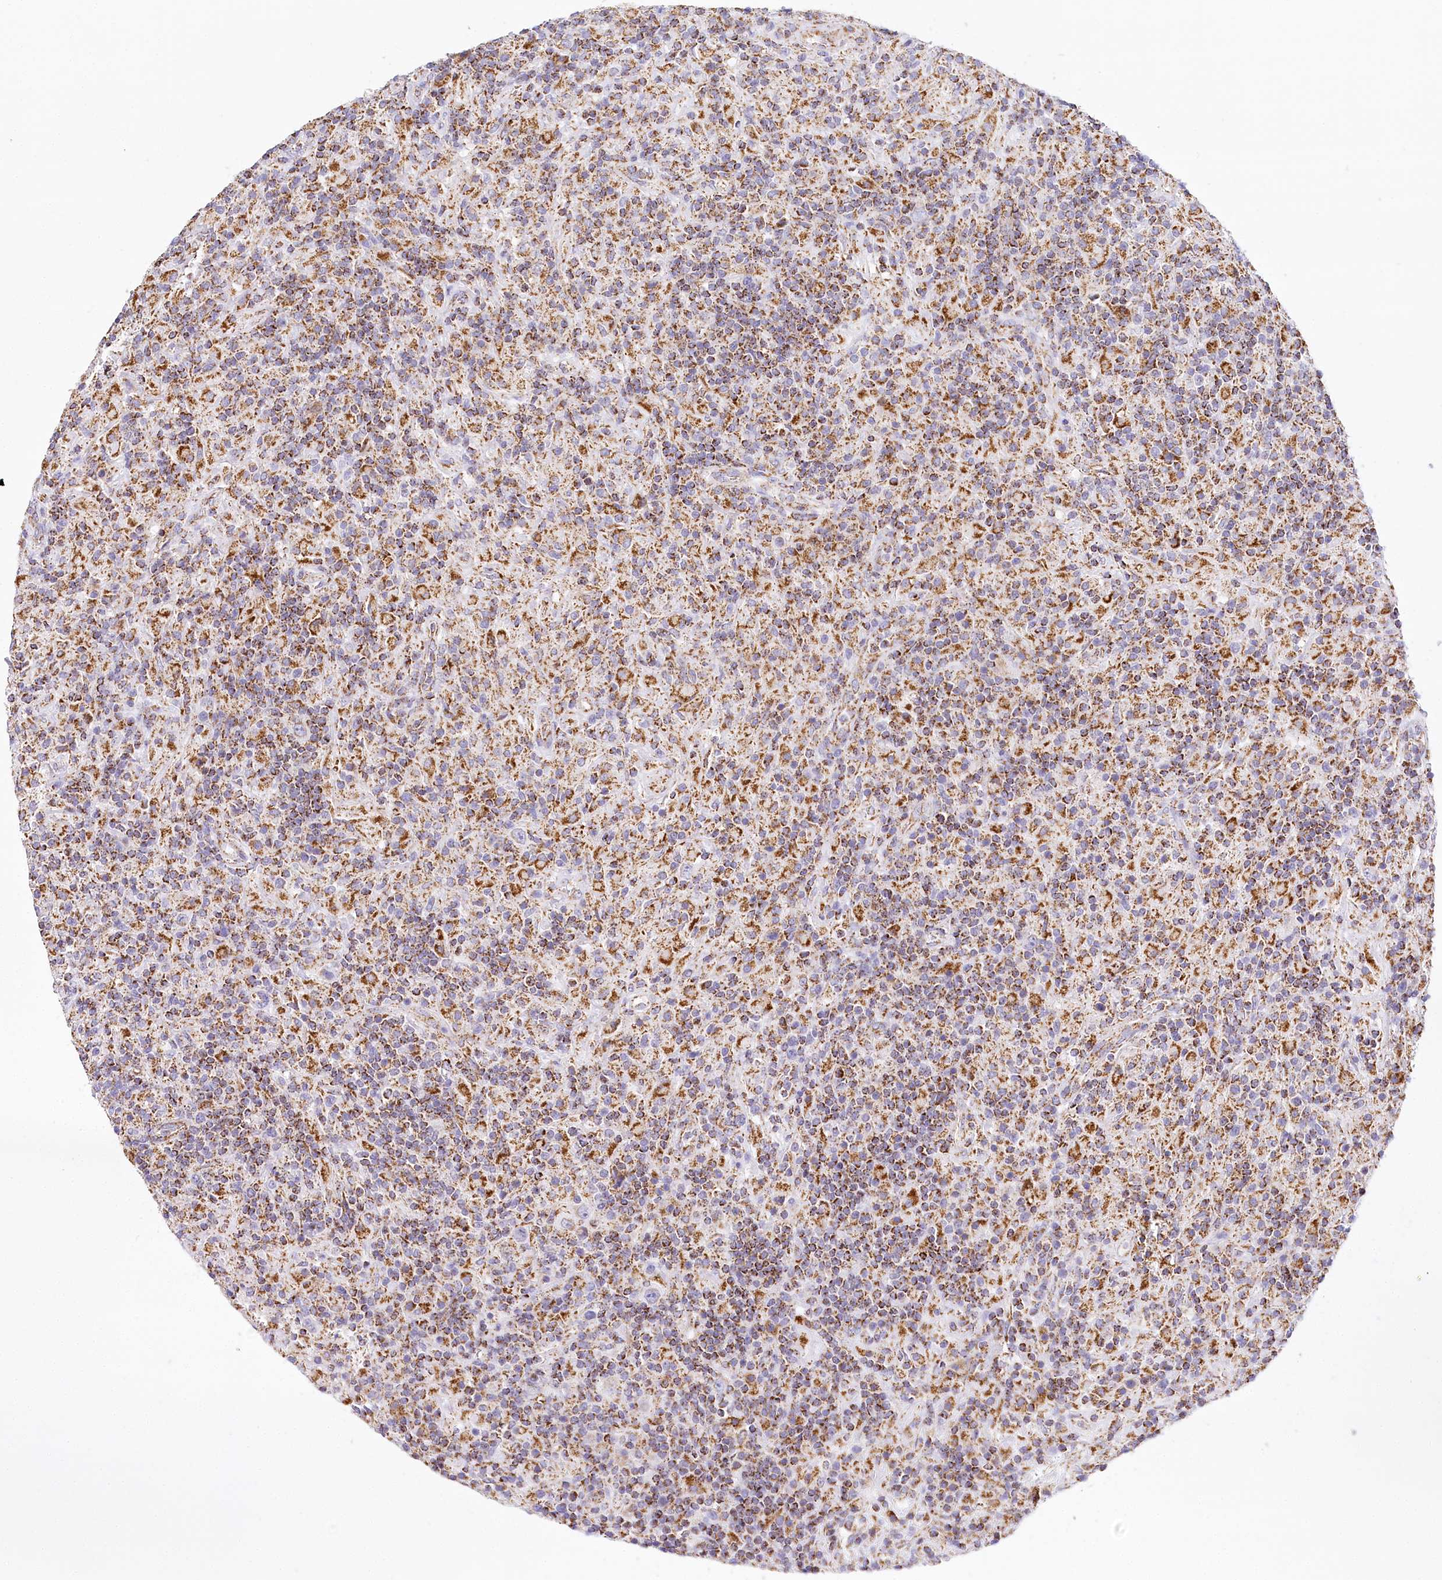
{"staining": {"intensity": "strong", "quantity": ">75%", "location": "cytoplasmic/membranous"}, "tissue": "lymphoma", "cell_type": "Tumor cells", "image_type": "cancer", "snomed": [{"axis": "morphology", "description": "Hodgkin's disease, NOS"}, {"axis": "topography", "description": "Lymph node"}], "caption": "Protein expression analysis of human Hodgkin's disease reveals strong cytoplasmic/membranous staining in approximately >75% of tumor cells.", "gene": "LSS", "patient": {"sex": "male", "age": 70}}